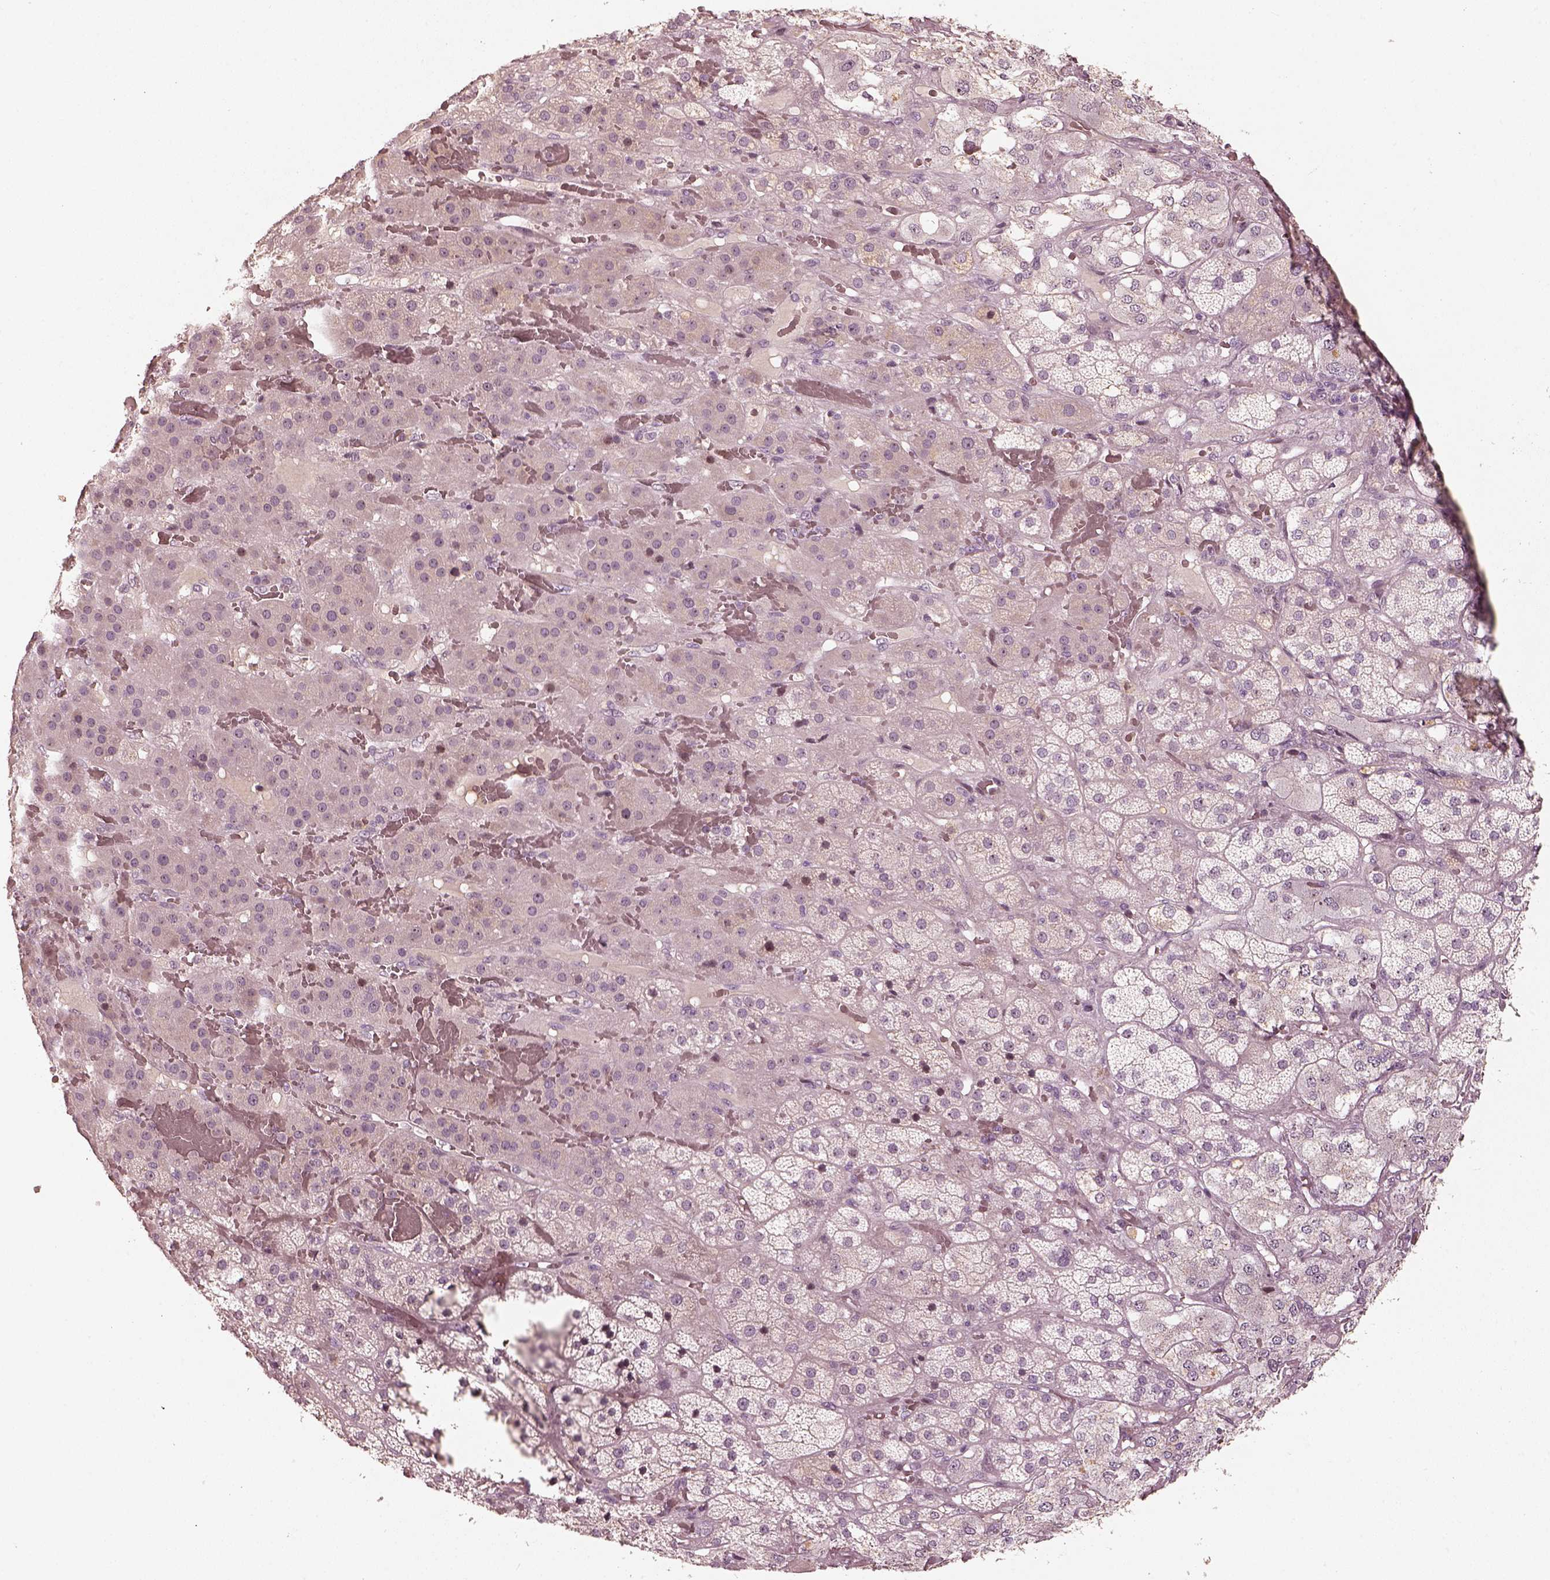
{"staining": {"intensity": "negative", "quantity": "none", "location": "none"}, "tissue": "adrenal gland", "cell_type": "Glandular cells", "image_type": "normal", "snomed": [{"axis": "morphology", "description": "Normal tissue, NOS"}, {"axis": "topography", "description": "Adrenal gland"}], "caption": "Immunohistochemistry histopathology image of benign human adrenal gland stained for a protein (brown), which displays no staining in glandular cells.", "gene": "MADCAM1", "patient": {"sex": "male", "age": 57}}